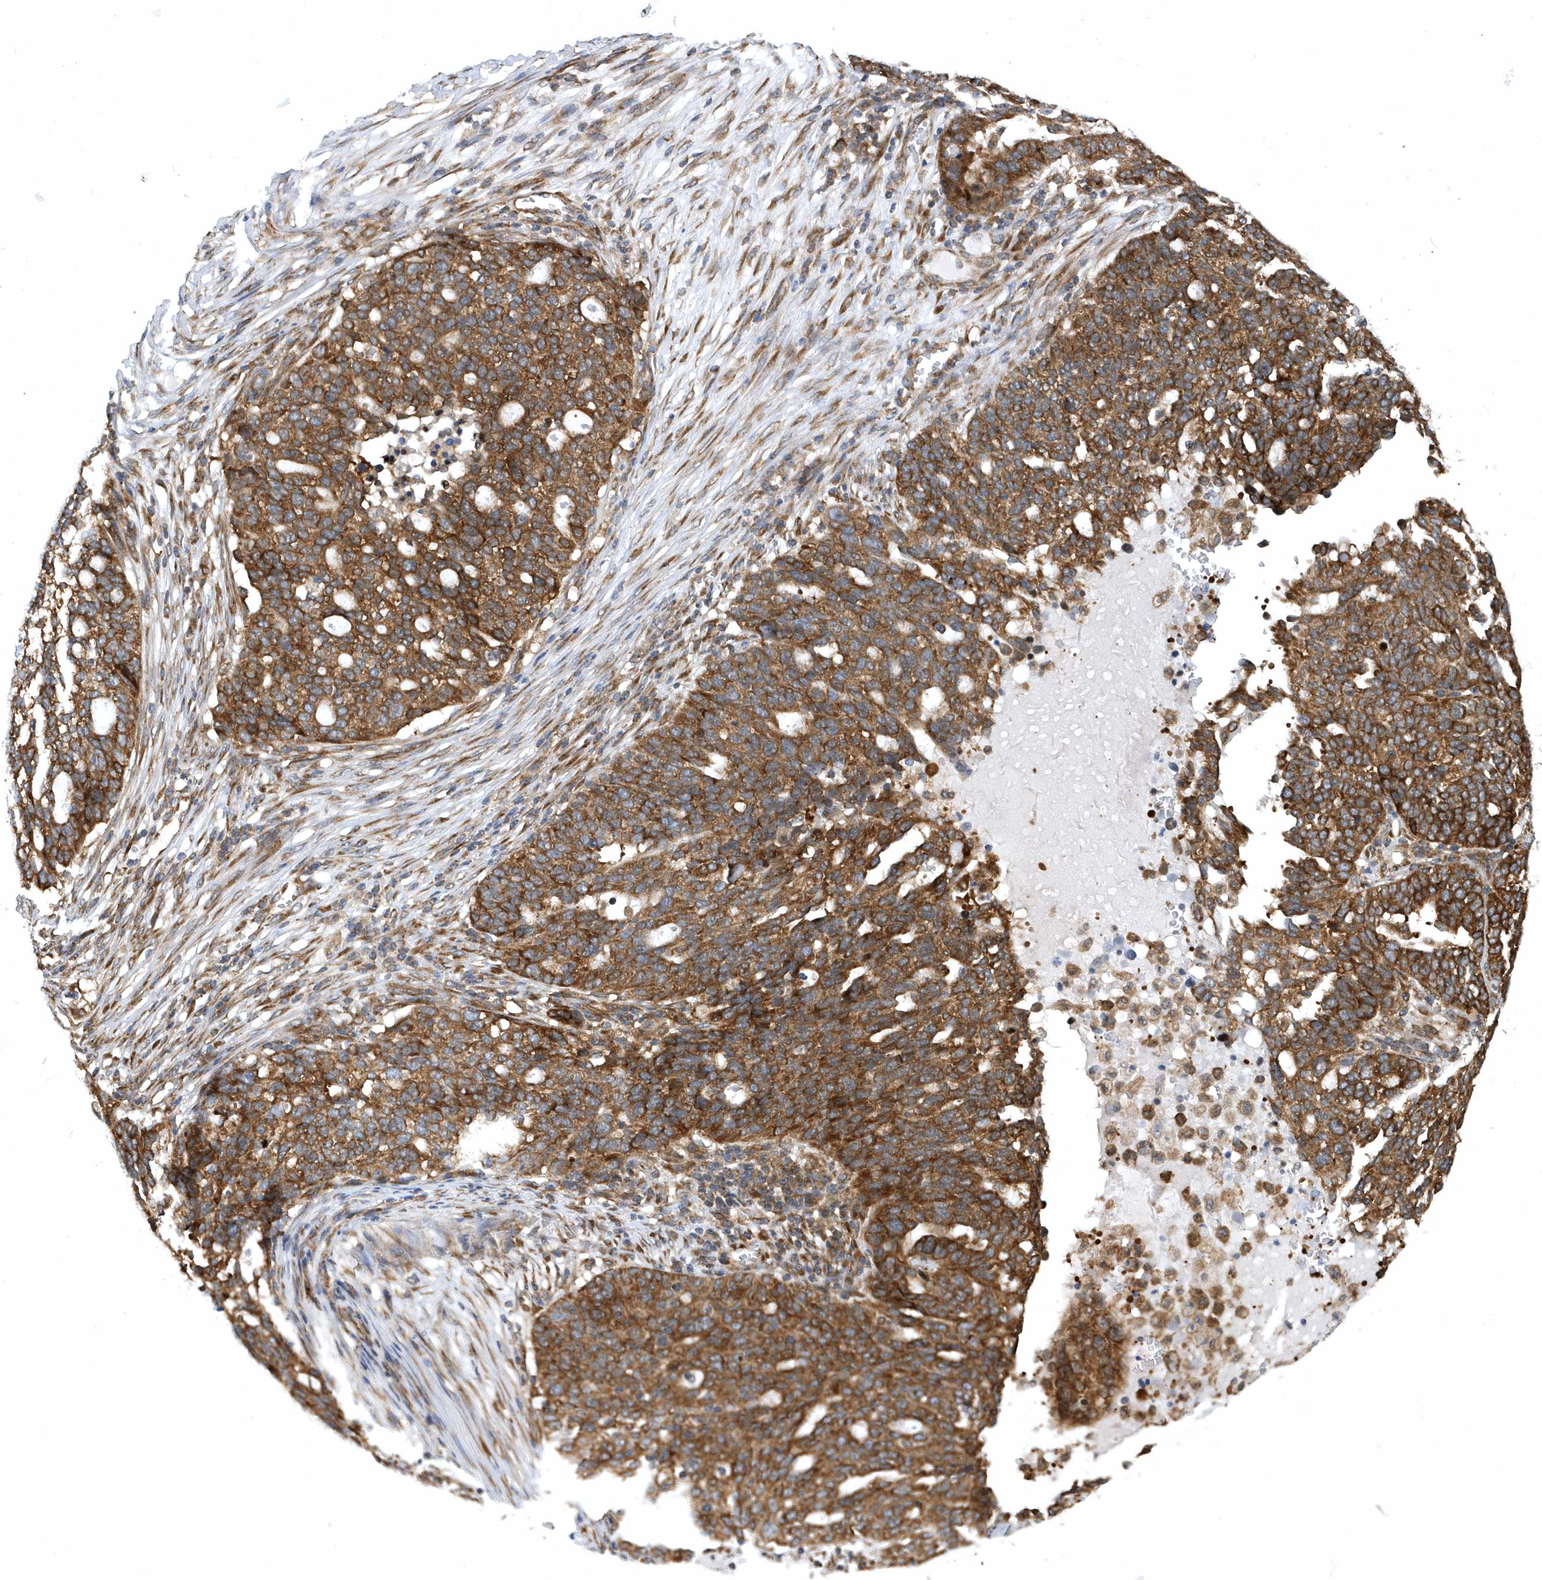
{"staining": {"intensity": "strong", "quantity": ">75%", "location": "cytoplasmic/membranous"}, "tissue": "ovarian cancer", "cell_type": "Tumor cells", "image_type": "cancer", "snomed": [{"axis": "morphology", "description": "Cystadenocarcinoma, serous, NOS"}, {"axis": "topography", "description": "Ovary"}], "caption": "Protein analysis of ovarian serous cystadenocarcinoma tissue shows strong cytoplasmic/membranous positivity in about >75% of tumor cells.", "gene": "PHF1", "patient": {"sex": "female", "age": 59}}